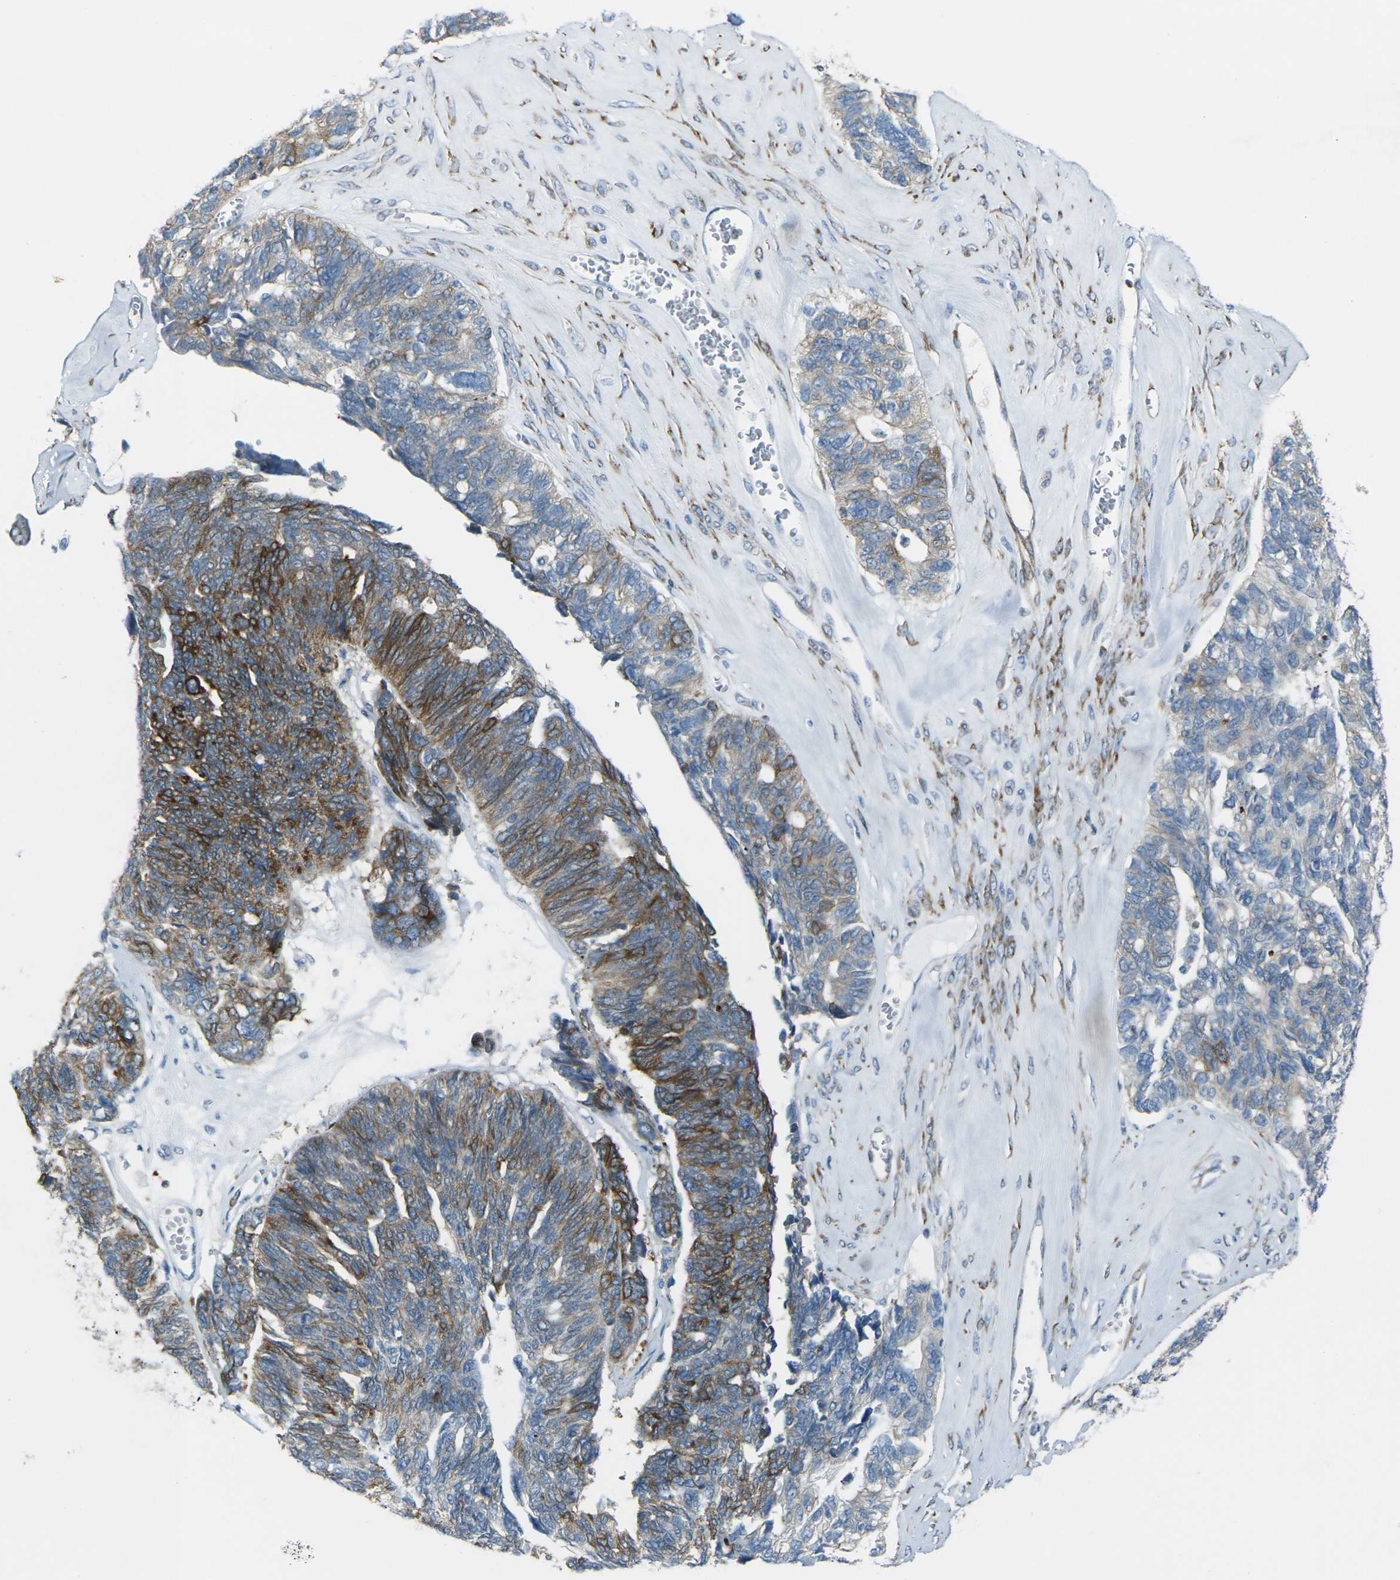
{"staining": {"intensity": "moderate", "quantity": "25%-75%", "location": "cytoplasmic/membranous"}, "tissue": "ovarian cancer", "cell_type": "Tumor cells", "image_type": "cancer", "snomed": [{"axis": "morphology", "description": "Cystadenocarcinoma, serous, NOS"}, {"axis": "topography", "description": "Ovary"}], "caption": "Moderate cytoplasmic/membranous staining for a protein is appreciated in about 25%-75% of tumor cells of ovarian cancer using IHC.", "gene": "CELSR2", "patient": {"sex": "female", "age": 79}}